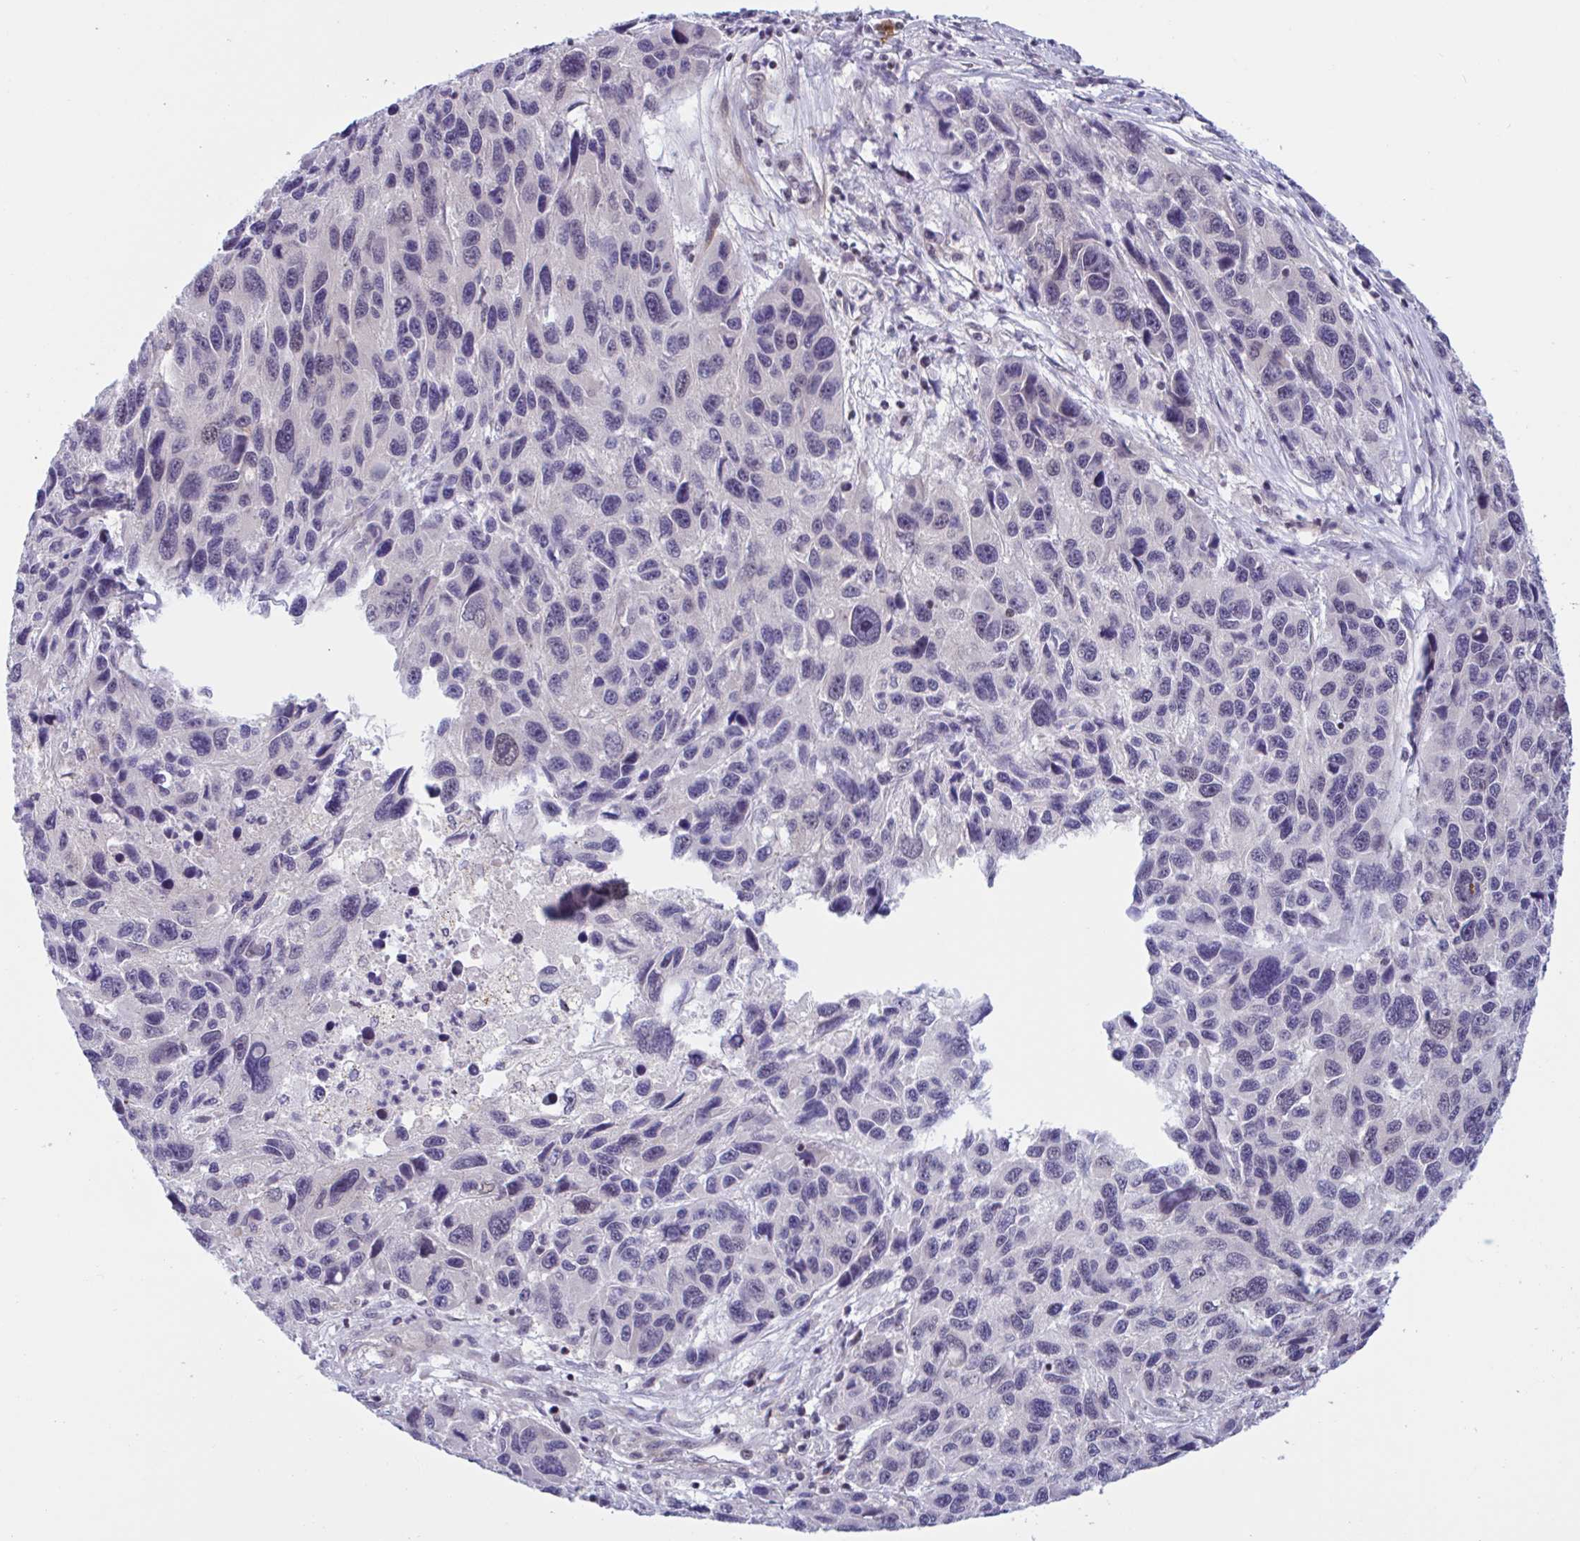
{"staining": {"intensity": "negative", "quantity": "none", "location": "none"}, "tissue": "melanoma", "cell_type": "Tumor cells", "image_type": "cancer", "snomed": [{"axis": "morphology", "description": "Malignant melanoma, NOS"}, {"axis": "topography", "description": "Skin"}], "caption": "Immunohistochemical staining of human malignant melanoma demonstrates no significant positivity in tumor cells. The staining is performed using DAB brown chromogen with nuclei counter-stained in using hematoxylin.", "gene": "SNX11", "patient": {"sex": "male", "age": 53}}